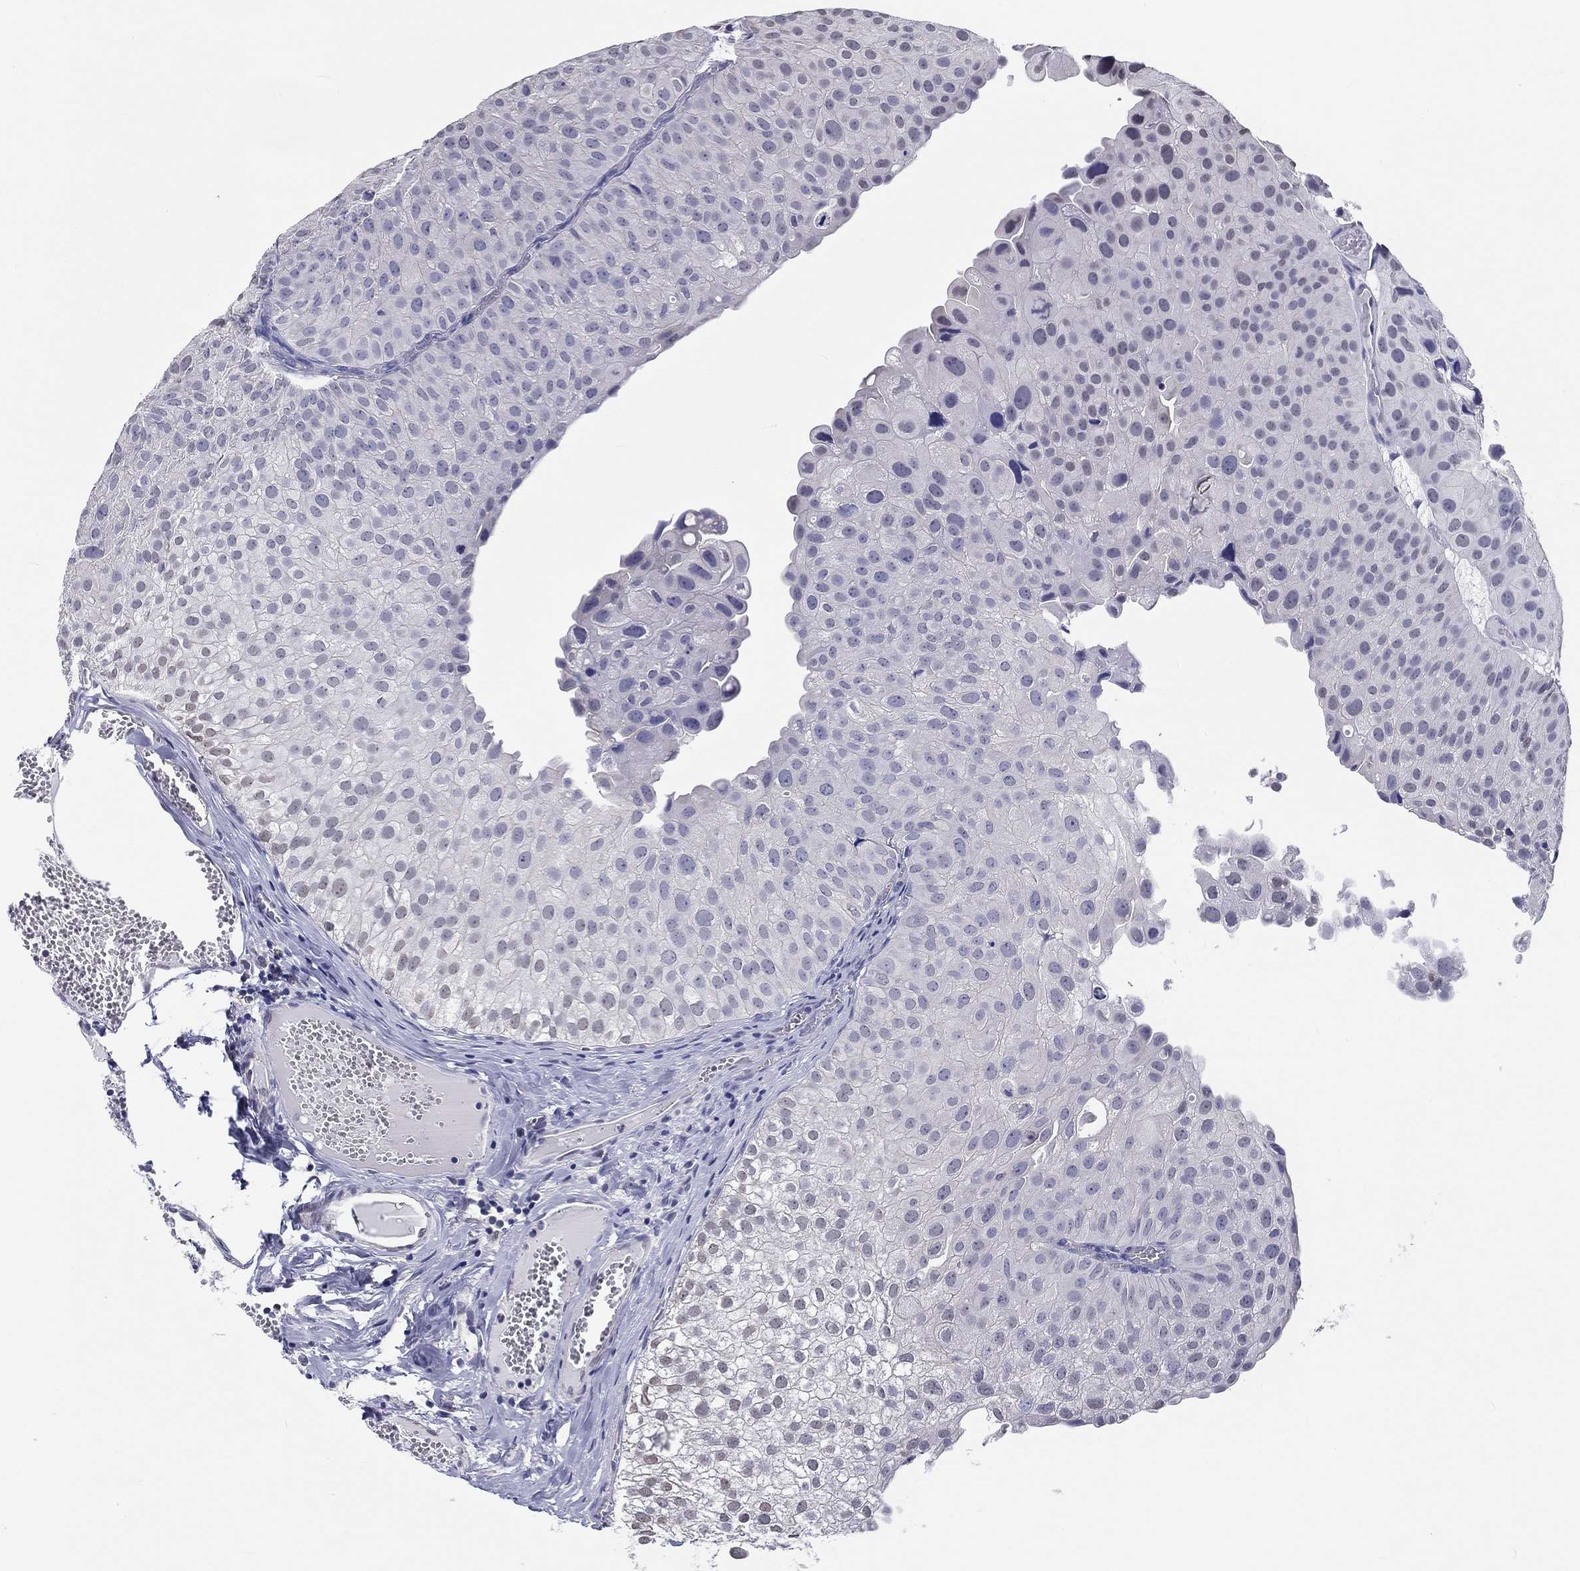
{"staining": {"intensity": "negative", "quantity": "none", "location": "none"}, "tissue": "urothelial cancer", "cell_type": "Tumor cells", "image_type": "cancer", "snomed": [{"axis": "morphology", "description": "Urothelial carcinoma, Low grade"}, {"axis": "topography", "description": "Urinary bladder"}], "caption": "An immunohistochemistry (IHC) image of low-grade urothelial carcinoma is shown. There is no staining in tumor cells of low-grade urothelial carcinoma.", "gene": "CRYGD", "patient": {"sex": "female", "age": 78}}